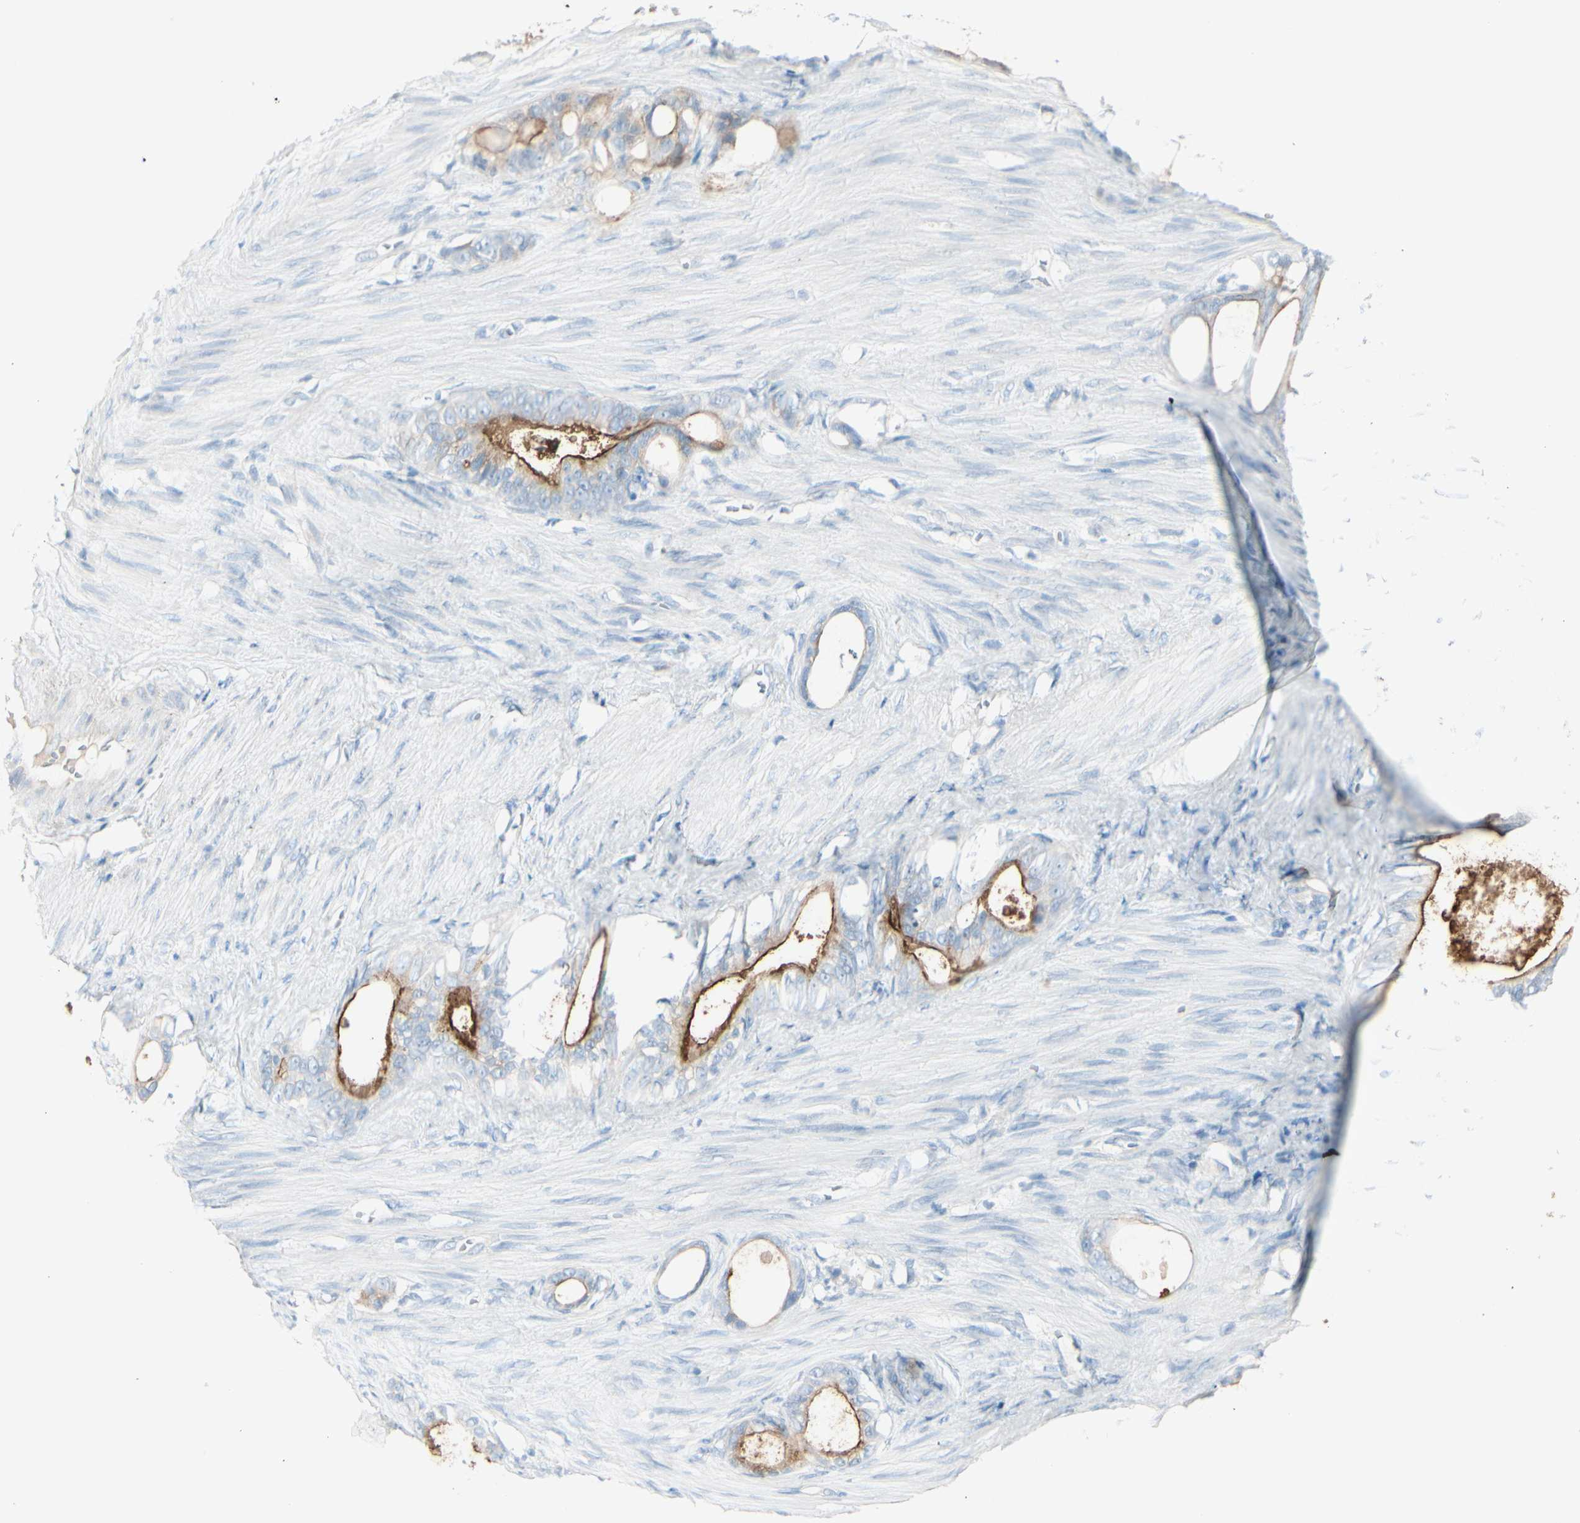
{"staining": {"intensity": "moderate", "quantity": "25%-75%", "location": "cytoplasmic/membranous"}, "tissue": "stomach cancer", "cell_type": "Tumor cells", "image_type": "cancer", "snomed": [{"axis": "morphology", "description": "Adenocarcinoma, NOS"}, {"axis": "topography", "description": "Stomach"}], "caption": "IHC of stomach adenocarcinoma shows medium levels of moderate cytoplasmic/membranous expression in about 25%-75% of tumor cells. (DAB = brown stain, brightfield microscopy at high magnification).", "gene": "CDHR5", "patient": {"sex": "female", "age": 75}}